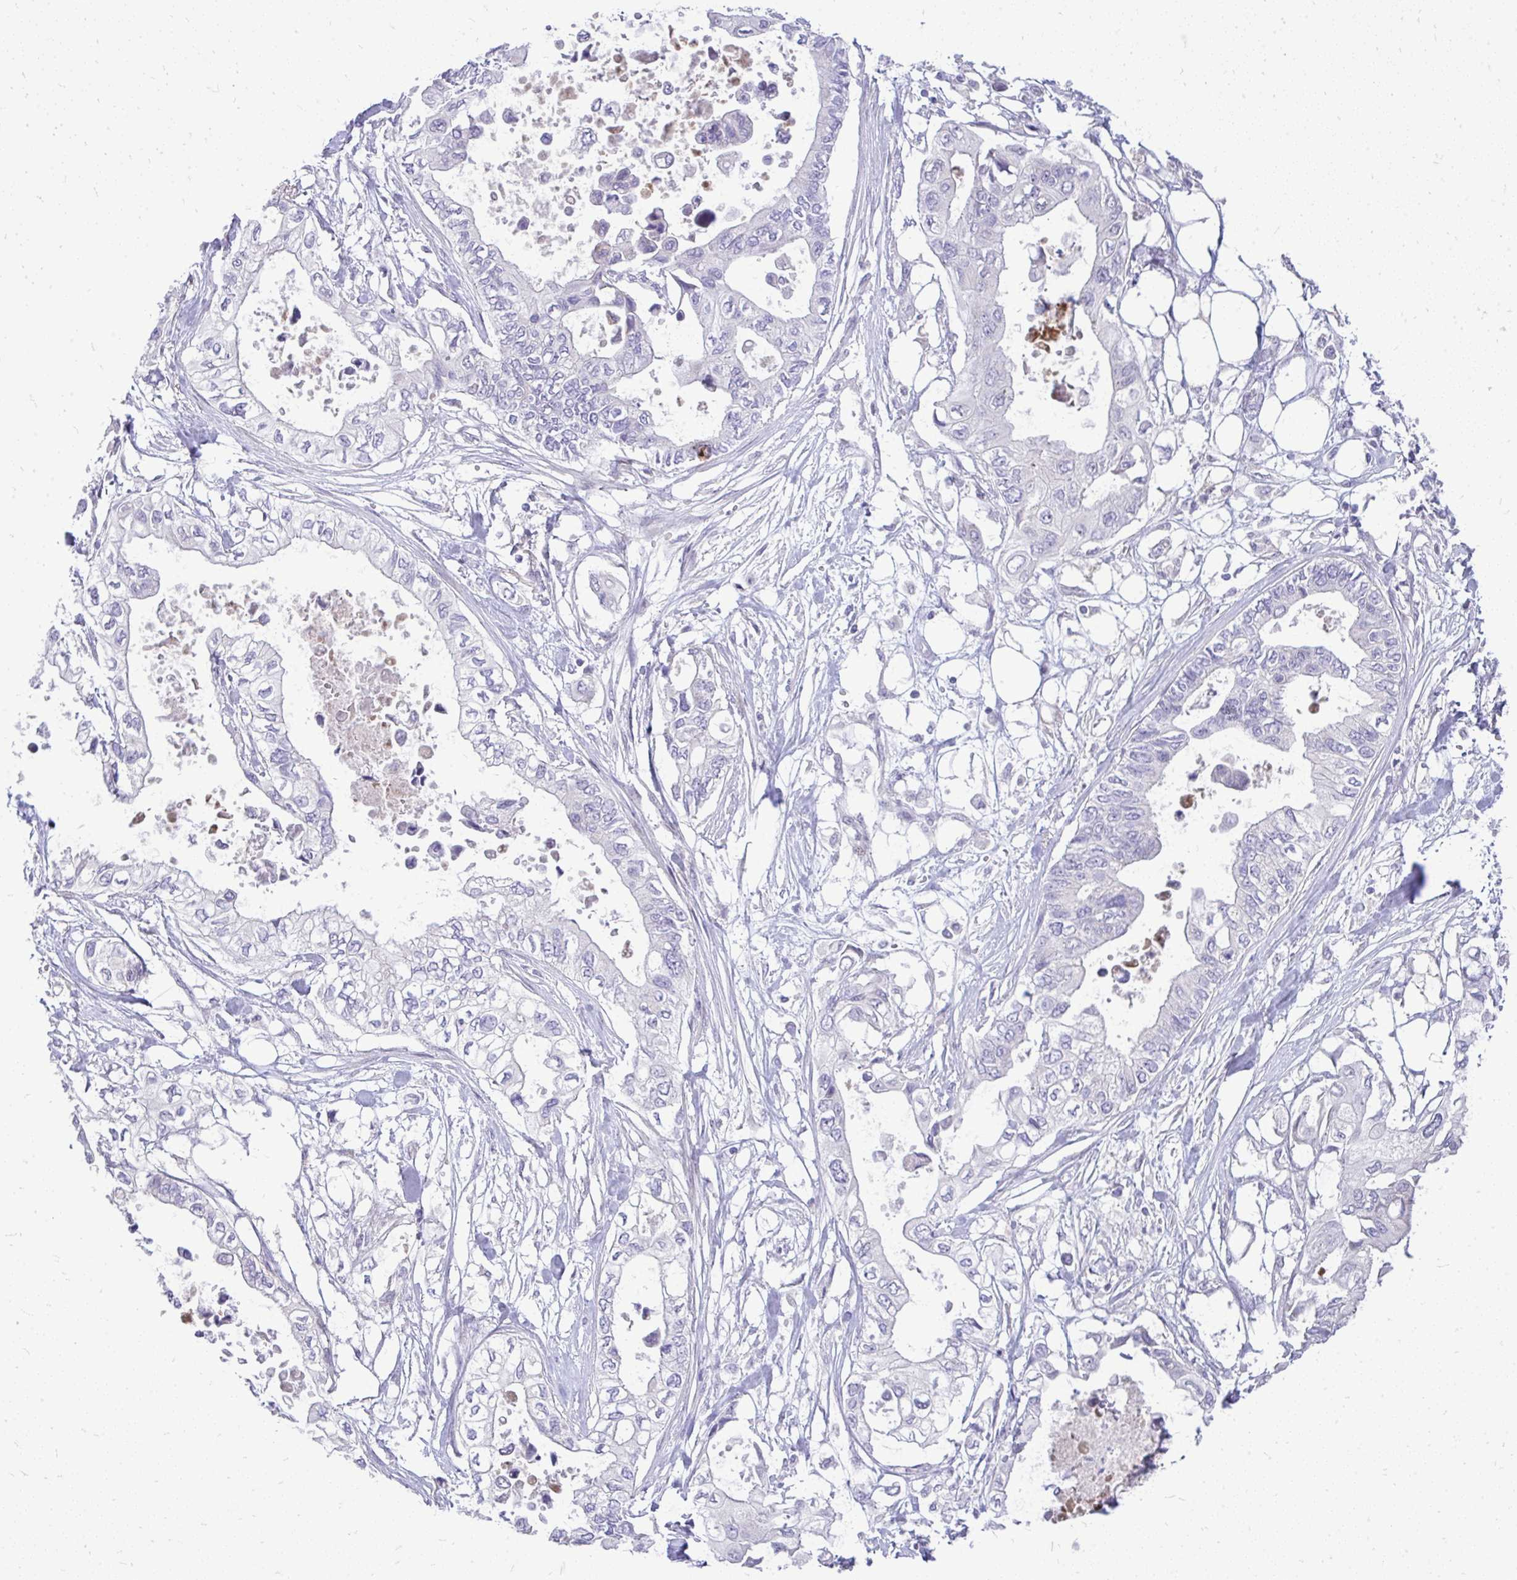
{"staining": {"intensity": "negative", "quantity": "none", "location": "none"}, "tissue": "pancreatic cancer", "cell_type": "Tumor cells", "image_type": "cancer", "snomed": [{"axis": "morphology", "description": "Adenocarcinoma, NOS"}, {"axis": "topography", "description": "Pancreas"}], "caption": "High magnification brightfield microscopy of pancreatic cancer stained with DAB (3,3'-diaminobenzidine) (brown) and counterstained with hematoxylin (blue): tumor cells show no significant positivity. (DAB (3,3'-diaminobenzidine) immunohistochemistry (IHC) visualized using brightfield microscopy, high magnification).", "gene": "OR8D1", "patient": {"sex": "female", "age": 63}}